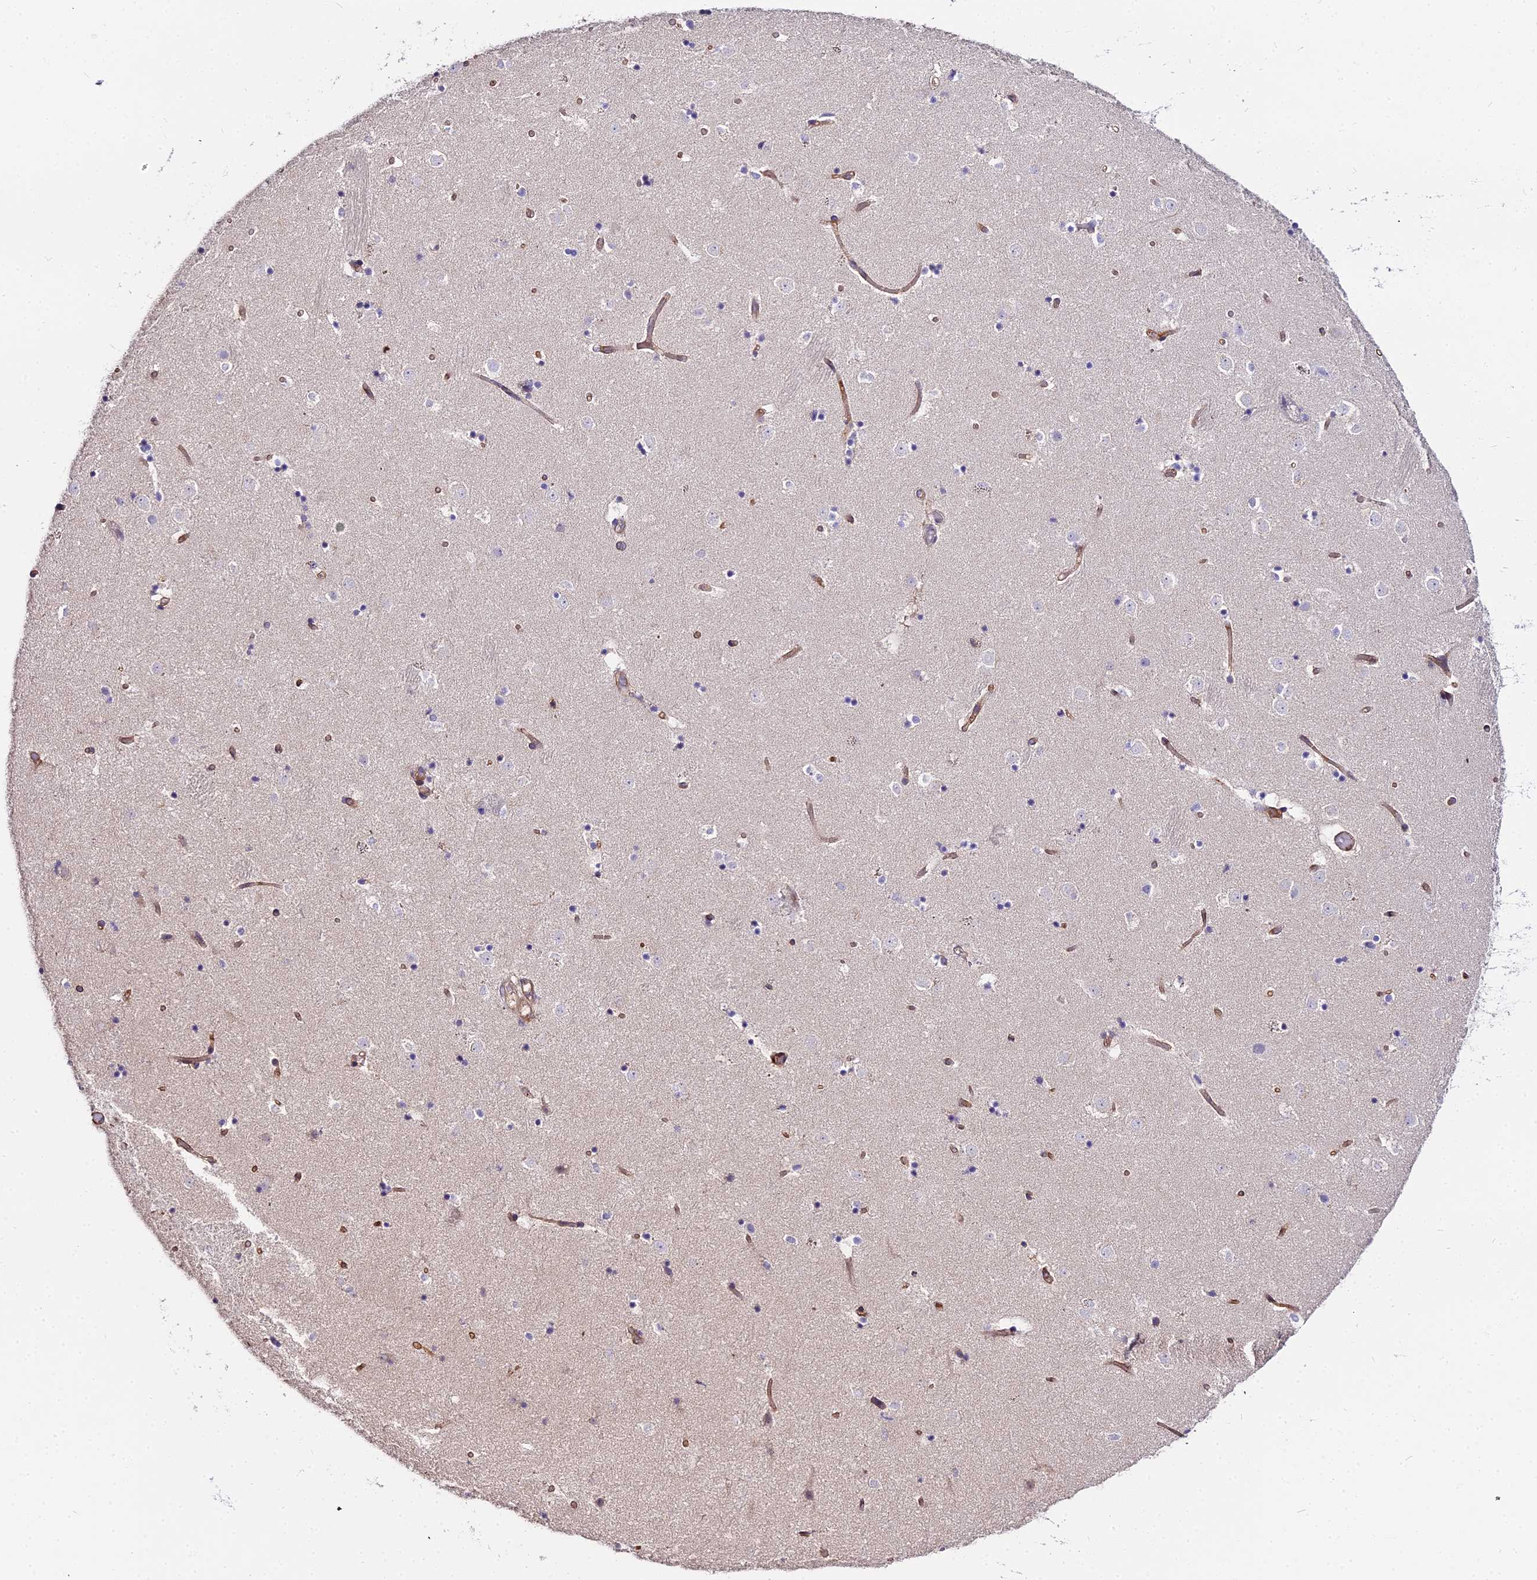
{"staining": {"intensity": "negative", "quantity": "none", "location": "none"}, "tissue": "caudate", "cell_type": "Glial cells", "image_type": "normal", "snomed": [{"axis": "morphology", "description": "Normal tissue, NOS"}, {"axis": "topography", "description": "Lateral ventricle wall"}], "caption": "The photomicrograph demonstrates no staining of glial cells in benign caudate.", "gene": "GLYAT", "patient": {"sex": "female", "age": 52}}